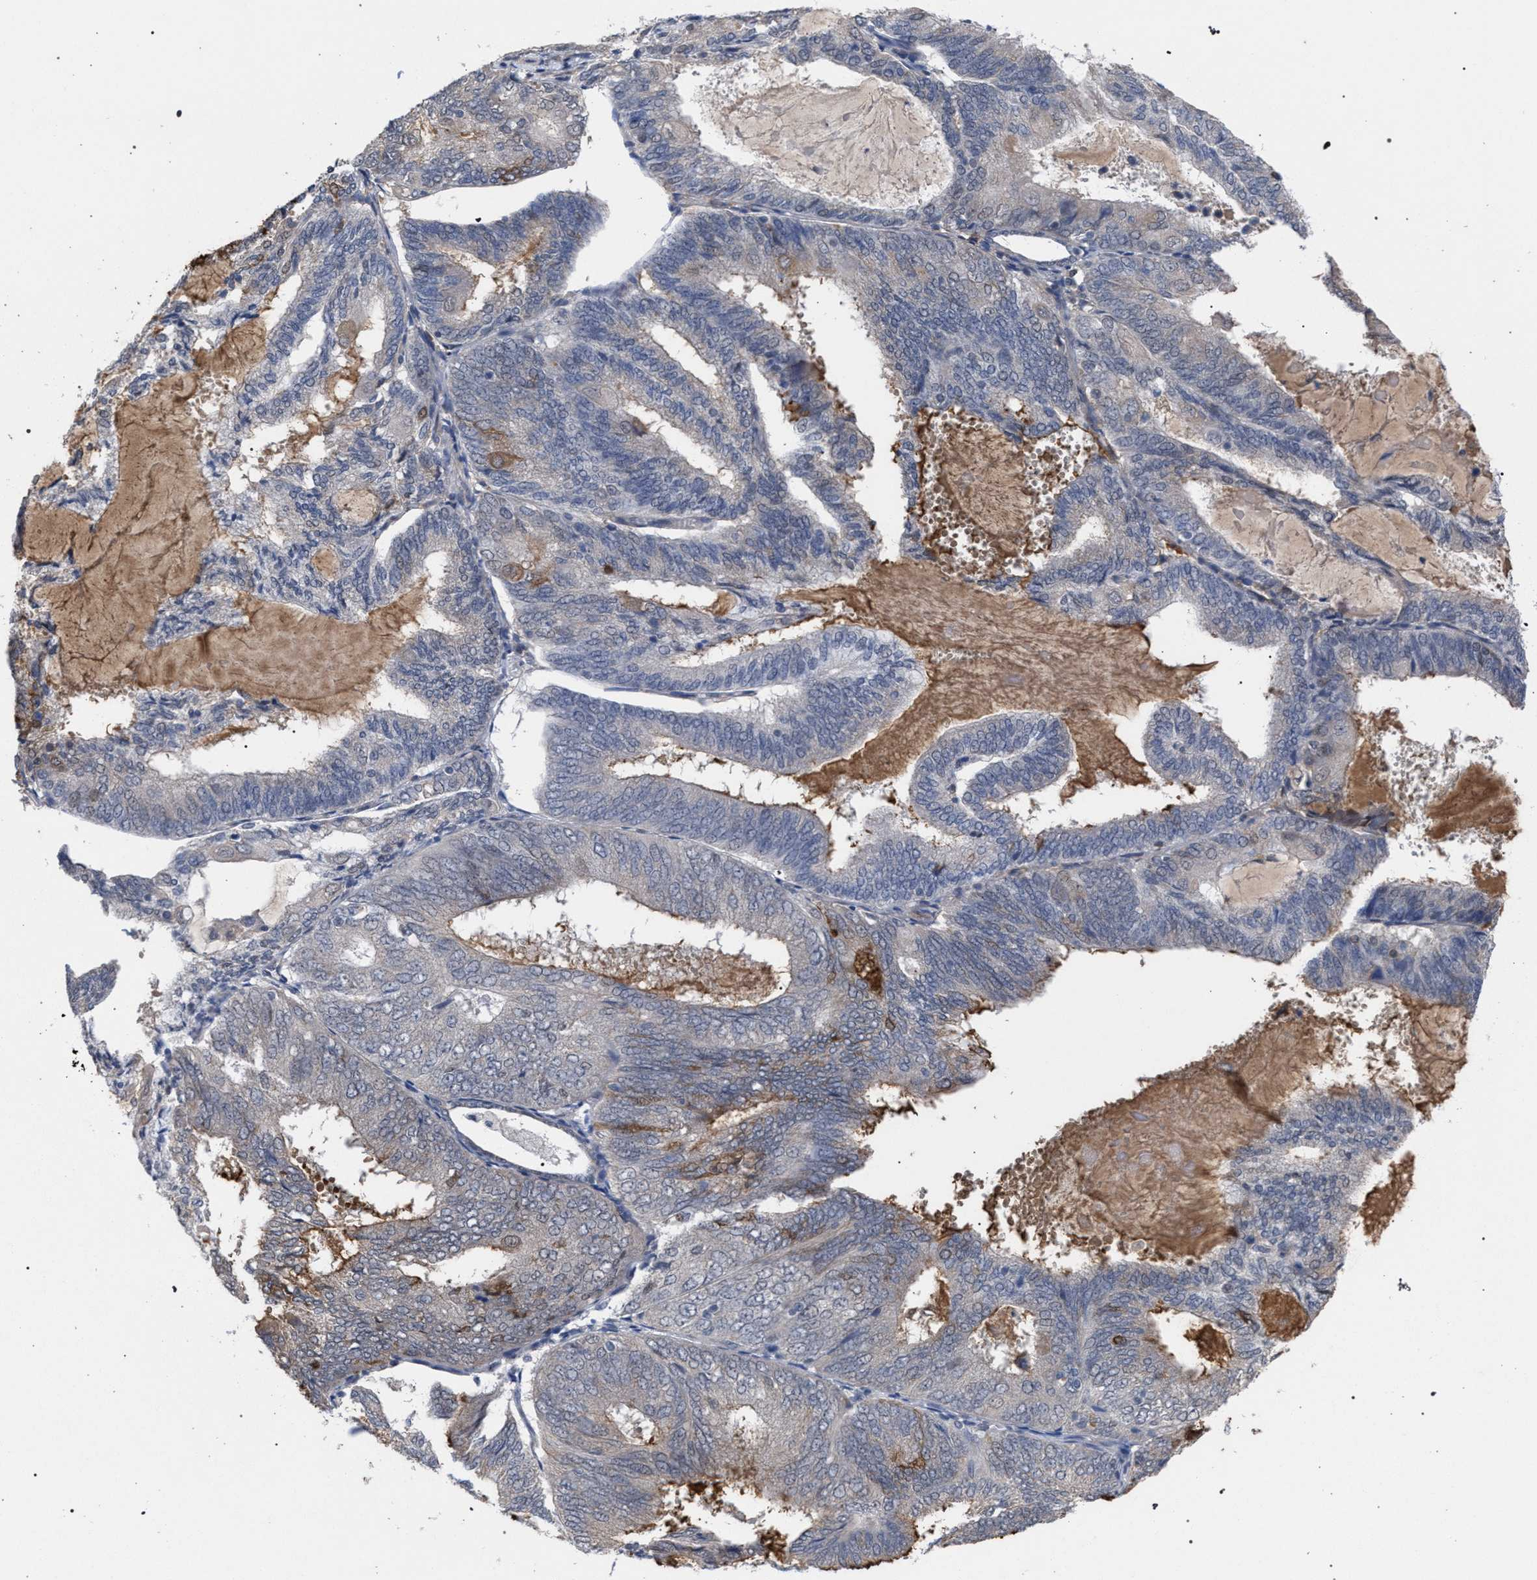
{"staining": {"intensity": "weak", "quantity": "<25%", "location": "cytoplasmic/membranous"}, "tissue": "endometrial cancer", "cell_type": "Tumor cells", "image_type": "cancer", "snomed": [{"axis": "morphology", "description": "Adenocarcinoma, NOS"}, {"axis": "topography", "description": "Endometrium"}], "caption": "The IHC photomicrograph has no significant staining in tumor cells of endometrial adenocarcinoma tissue.", "gene": "GOLGA2", "patient": {"sex": "female", "age": 81}}